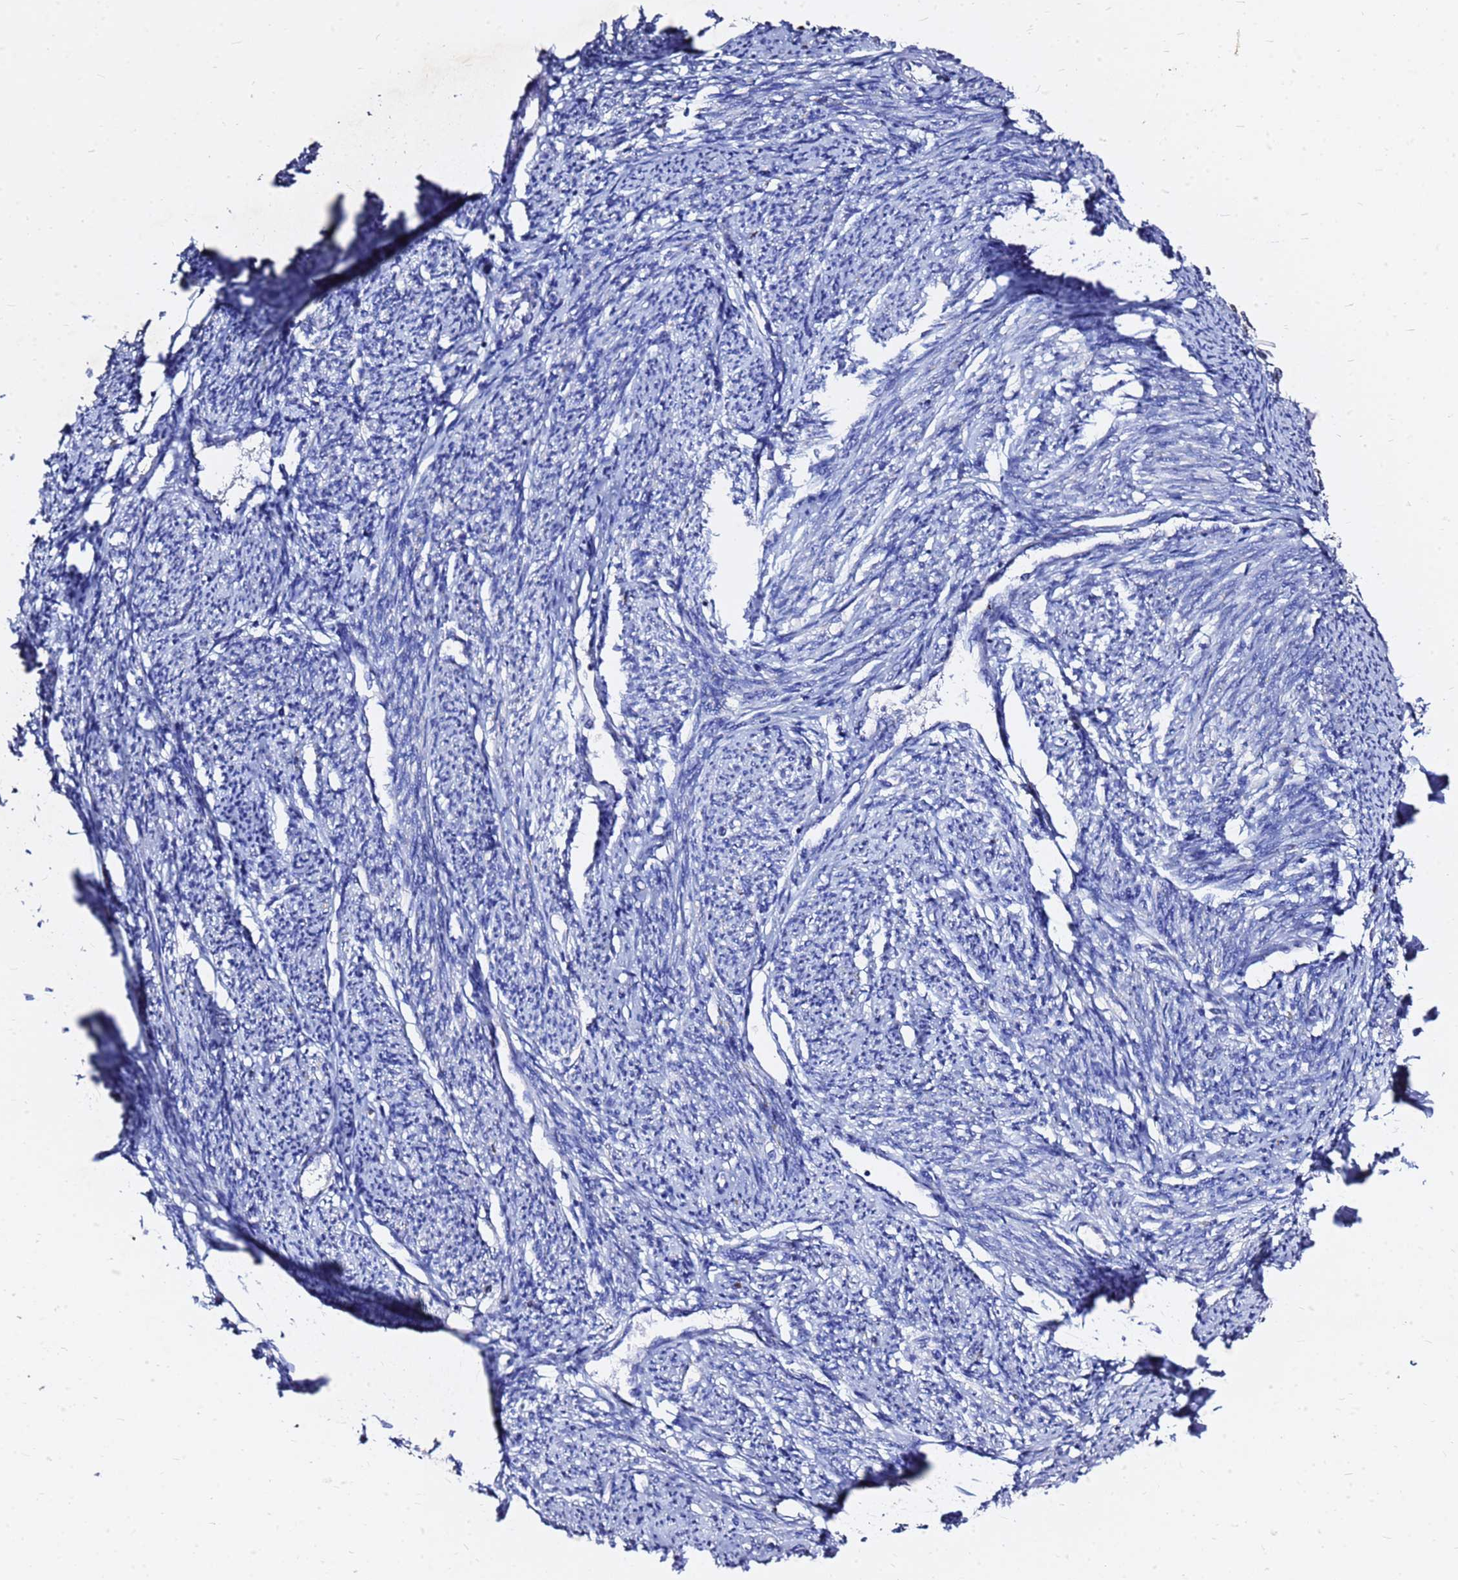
{"staining": {"intensity": "negative", "quantity": "none", "location": "none"}, "tissue": "smooth muscle", "cell_type": "Smooth muscle cells", "image_type": "normal", "snomed": [{"axis": "morphology", "description": "Normal tissue, NOS"}, {"axis": "topography", "description": "Smooth muscle"}, {"axis": "topography", "description": "Uterus"}], "caption": "The photomicrograph displays no significant expression in smooth muscle cells of smooth muscle.", "gene": "FAM183A", "patient": {"sex": "female", "age": 59}}